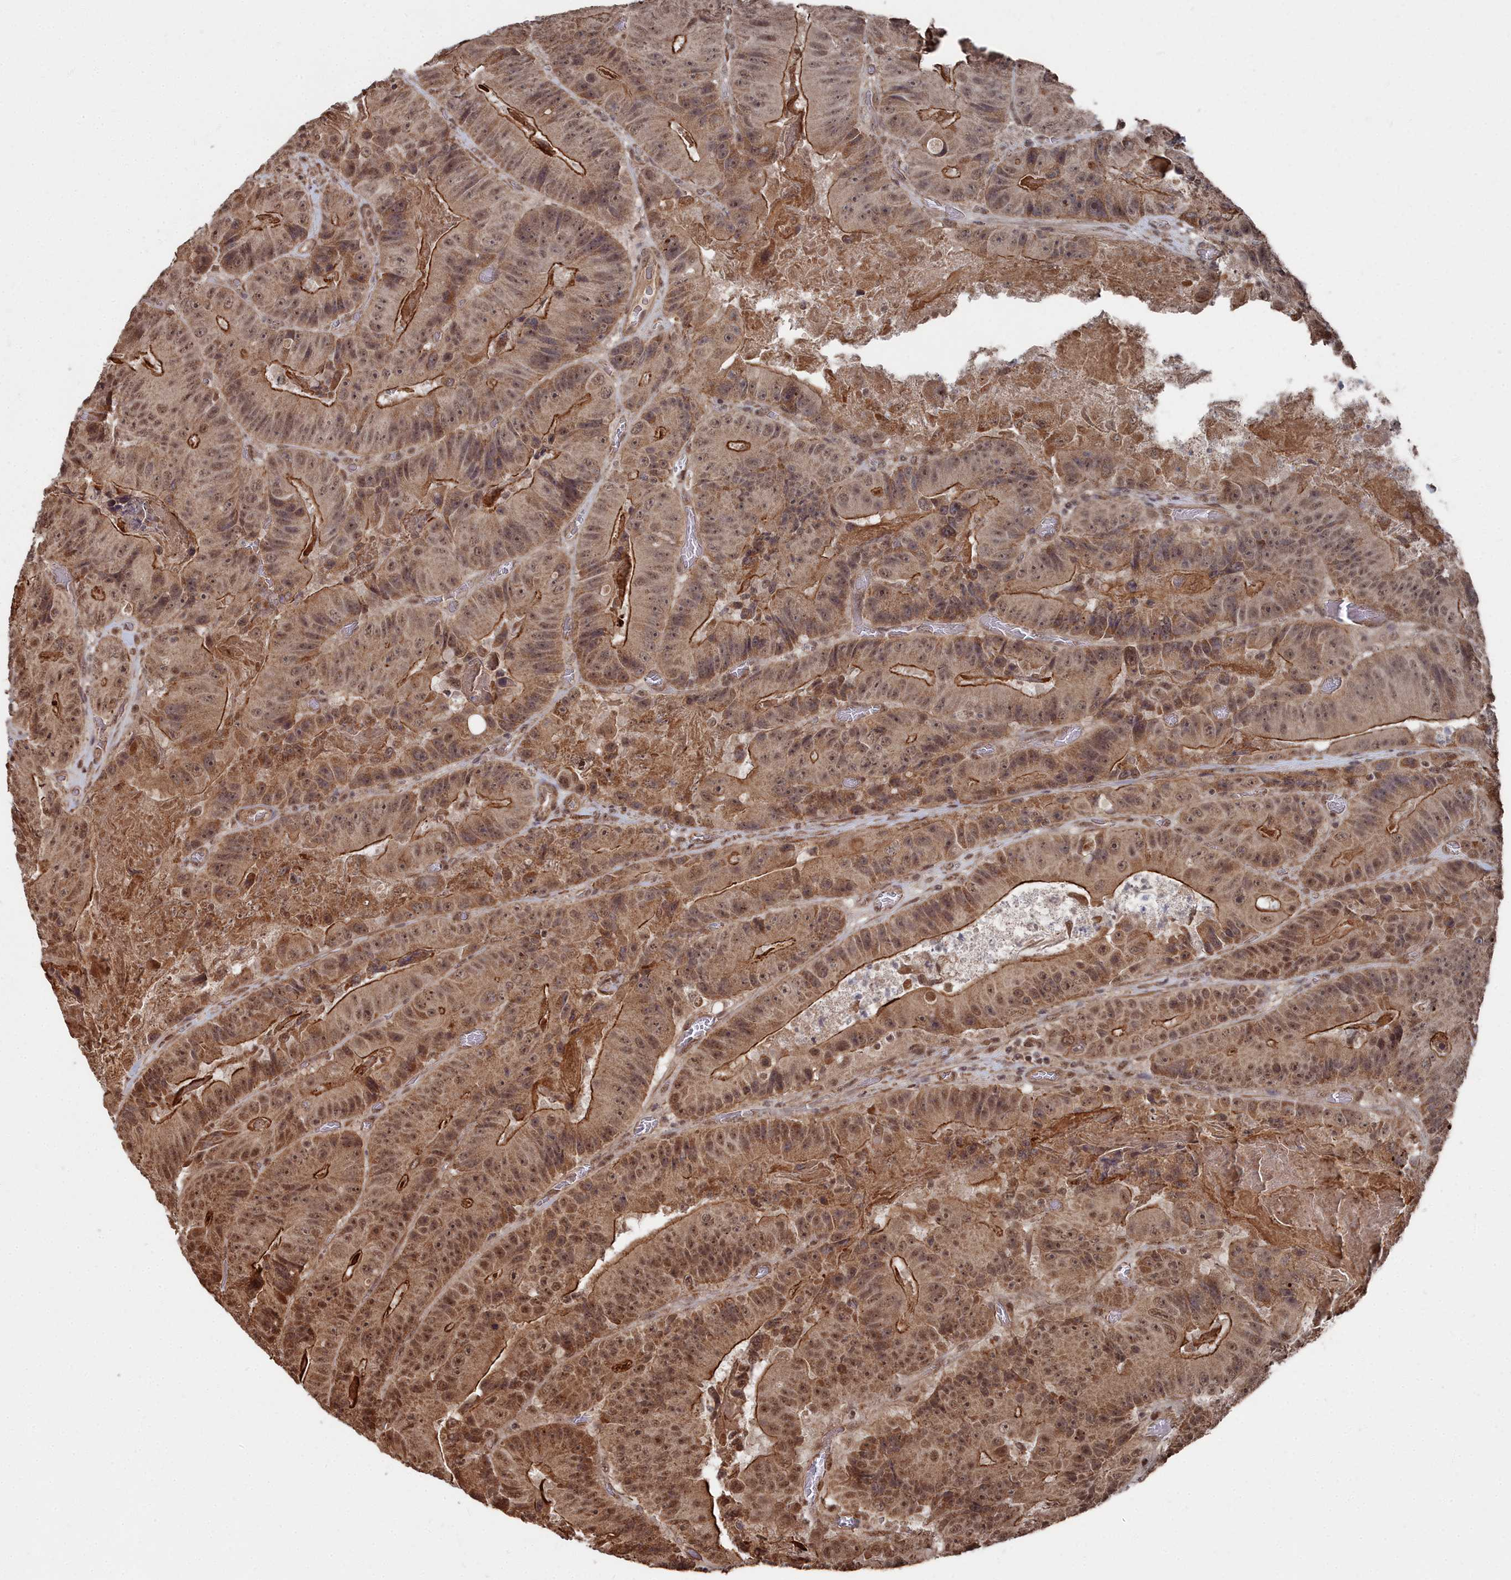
{"staining": {"intensity": "strong", "quantity": ">75%", "location": "cytoplasmic/membranous,nuclear"}, "tissue": "colorectal cancer", "cell_type": "Tumor cells", "image_type": "cancer", "snomed": [{"axis": "morphology", "description": "Adenocarcinoma, NOS"}, {"axis": "topography", "description": "Colon"}], "caption": "Colorectal cancer (adenocarcinoma) tissue demonstrates strong cytoplasmic/membranous and nuclear positivity in approximately >75% of tumor cells, visualized by immunohistochemistry.", "gene": "CCNP", "patient": {"sex": "female", "age": 86}}